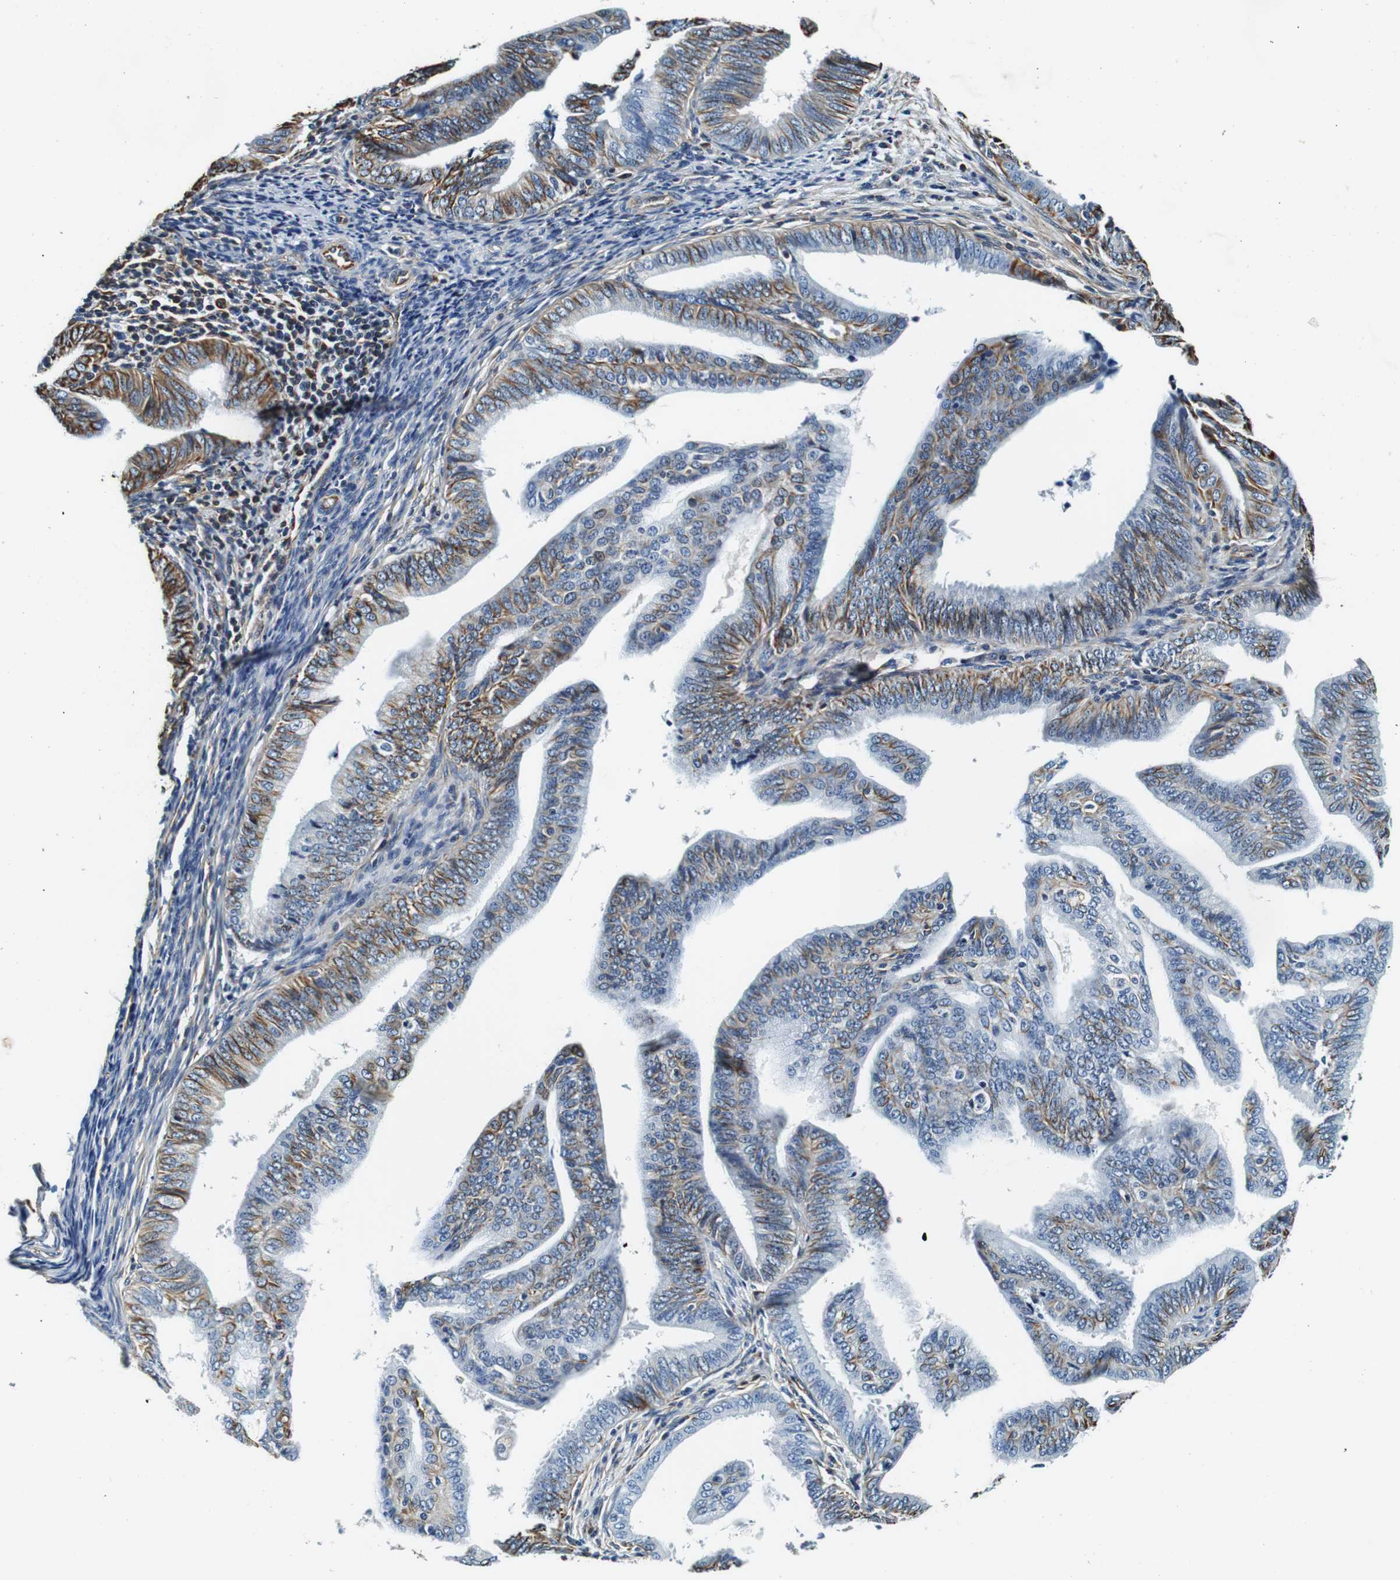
{"staining": {"intensity": "moderate", "quantity": "25%-75%", "location": "cytoplasmic/membranous"}, "tissue": "endometrial cancer", "cell_type": "Tumor cells", "image_type": "cancer", "snomed": [{"axis": "morphology", "description": "Adenocarcinoma, NOS"}, {"axis": "topography", "description": "Endometrium"}], "caption": "High-magnification brightfield microscopy of endometrial adenocarcinoma stained with DAB (brown) and counterstained with hematoxylin (blue). tumor cells exhibit moderate cytoplasmic/membranous staining is present in about25%-75% of cells.", "gene": "GJE1", "patient": {"sex": "female", "age": 58}}